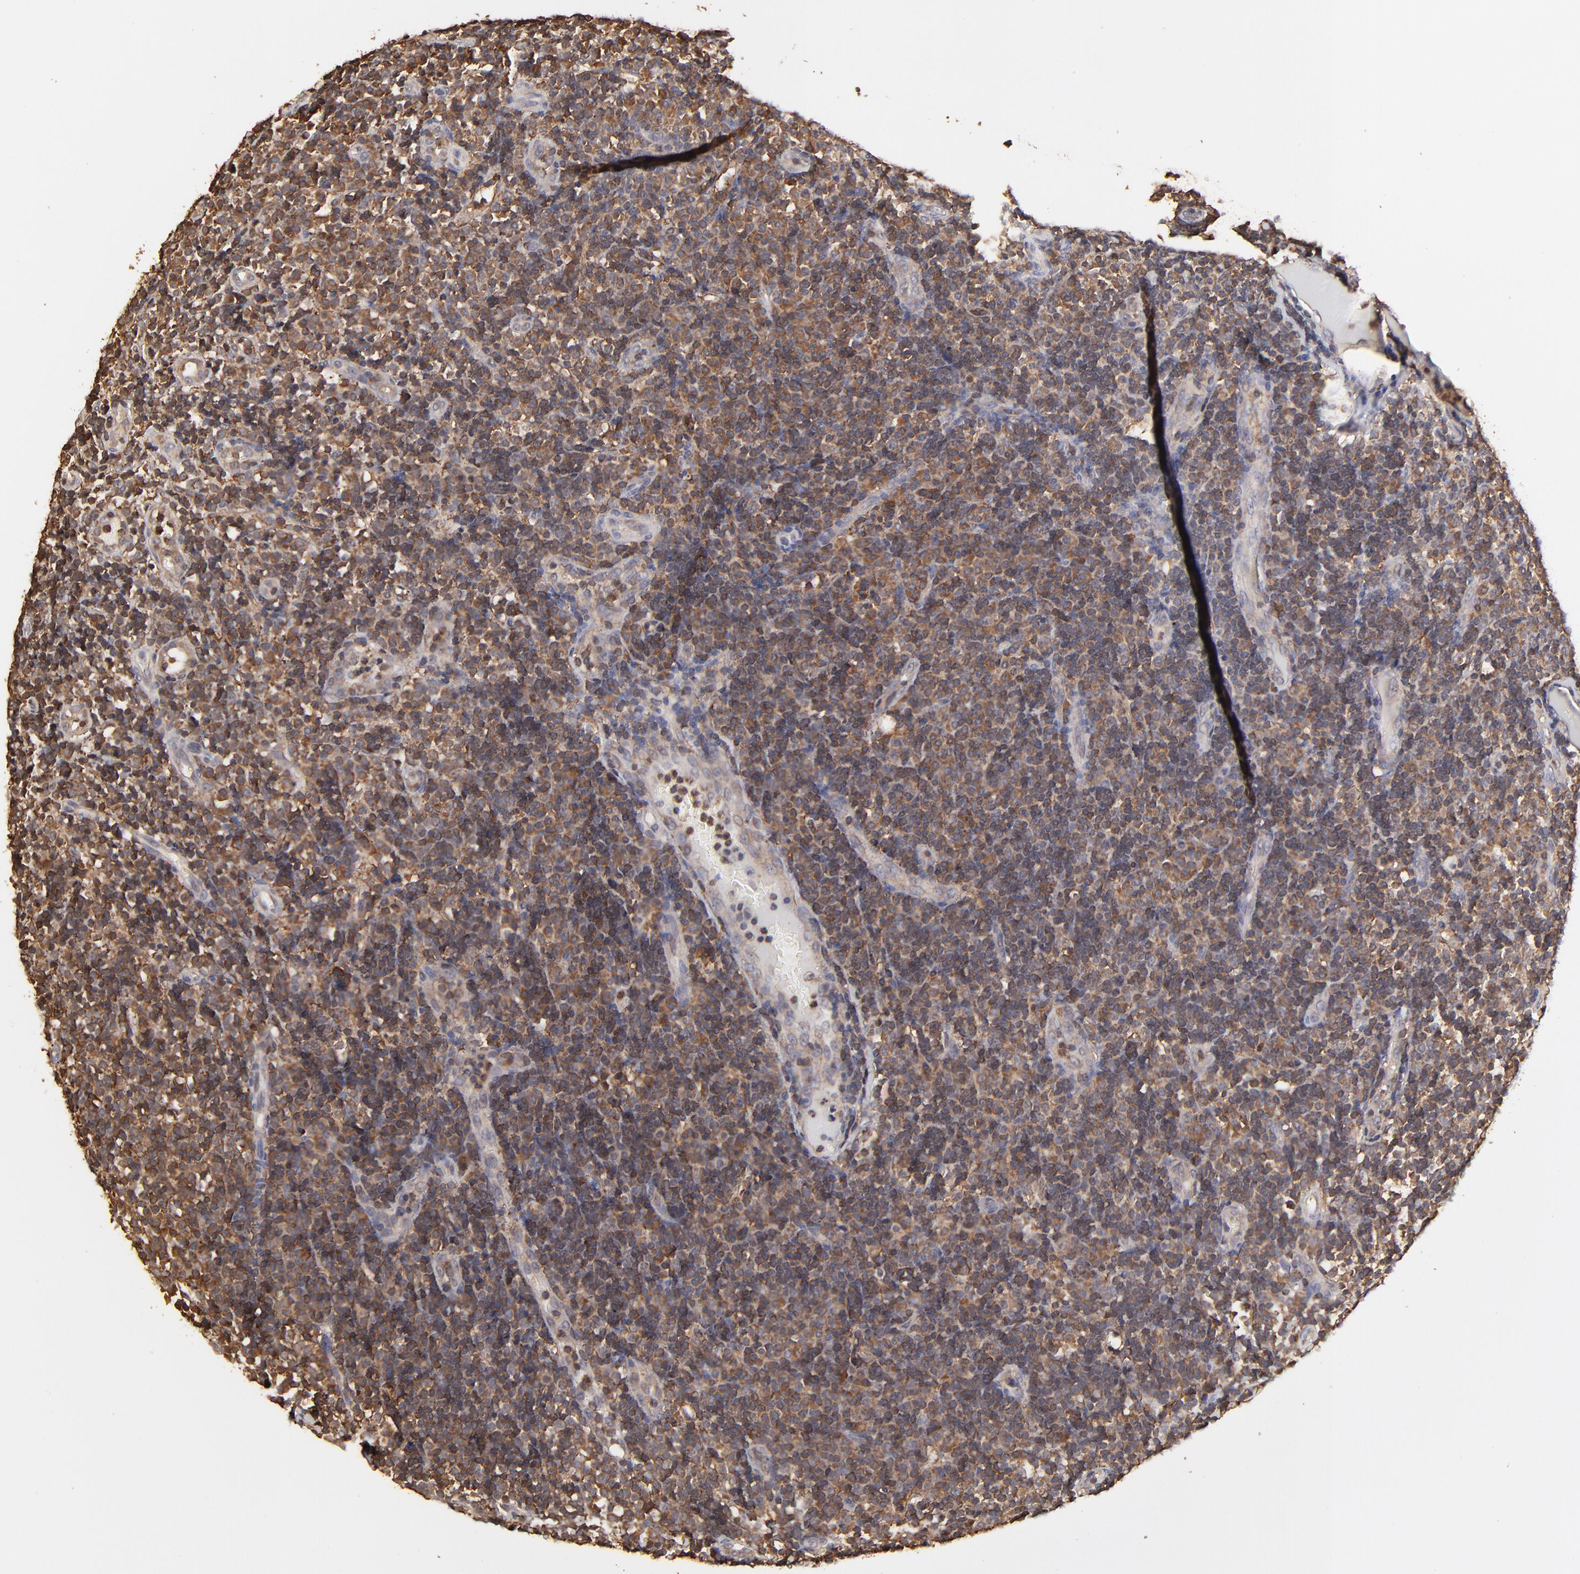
{"staining": {"intensity": "moderate", "quantity": ">75%", "location": "cytoplasmic/membranous"}, "tissue": "tonsil", "cell_type": "Germinal center cells", "image_type": "normal", "snomed": [{"axis": "morphology", "description": "Normal tissue, NOS"}, {"axis": "topography", "description": "Tonsil"}], "caption": "Immunohistochemical staining of unremarkable human tonsil shows >75% levels of moderate cytoplasmic/membranous protein staining in about >75% of germinal center cells. (Stains: DAB in brown, nuclei in blue, Microscopy: brightfield microscopy at high magnification).", "gene": "STON2", "patient": {"sex": "female", "age": 40}}